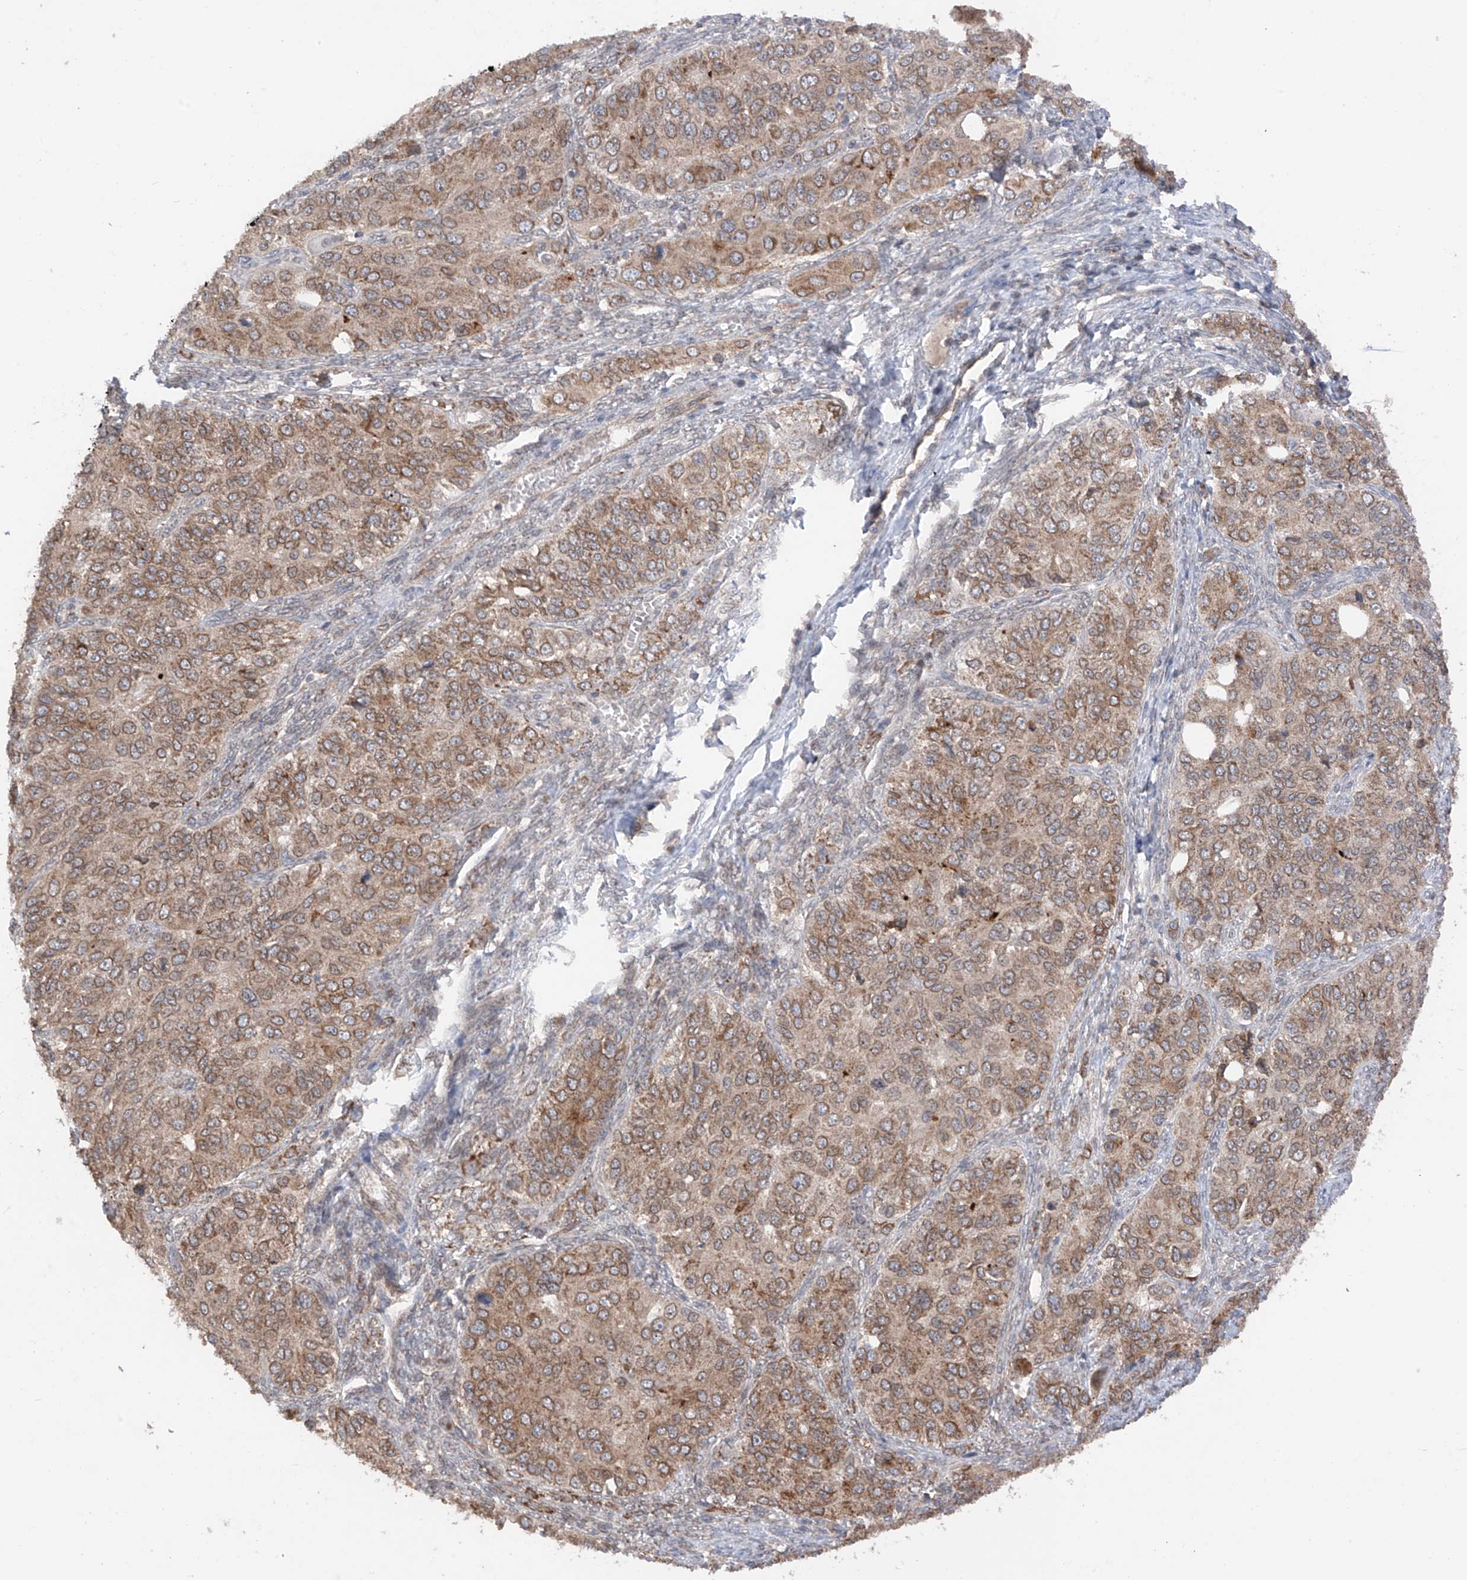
{"staining": {"intensity": "moderate", "quantity": ">75%", "location": "cytoplasmic/membranous,nuclear"}, "tissue": "ovarian cancer", "cell_type": "Tumor cells", "image_type": "cancer", "snomed": [{"axis": "morphology", "description": "Carcinoma, endometroid"}, {"axis": "topography", "description": "Ovary"}], "caption": "Immunohistochemistry (IHC) of ovarian endometroid carcinoma demonstrates medium levels of moderate cytoplasmic/membranous and nuclear staining in about >75% of tumor cells. Using DAB (3,3'-diaminobenzidine) (brown) and hematoxylin (blue) stains, captured at high magnification using brightfield microscopy.", "gene": "AHCTF1", "patient": {"sex": "female", "age": 51}}